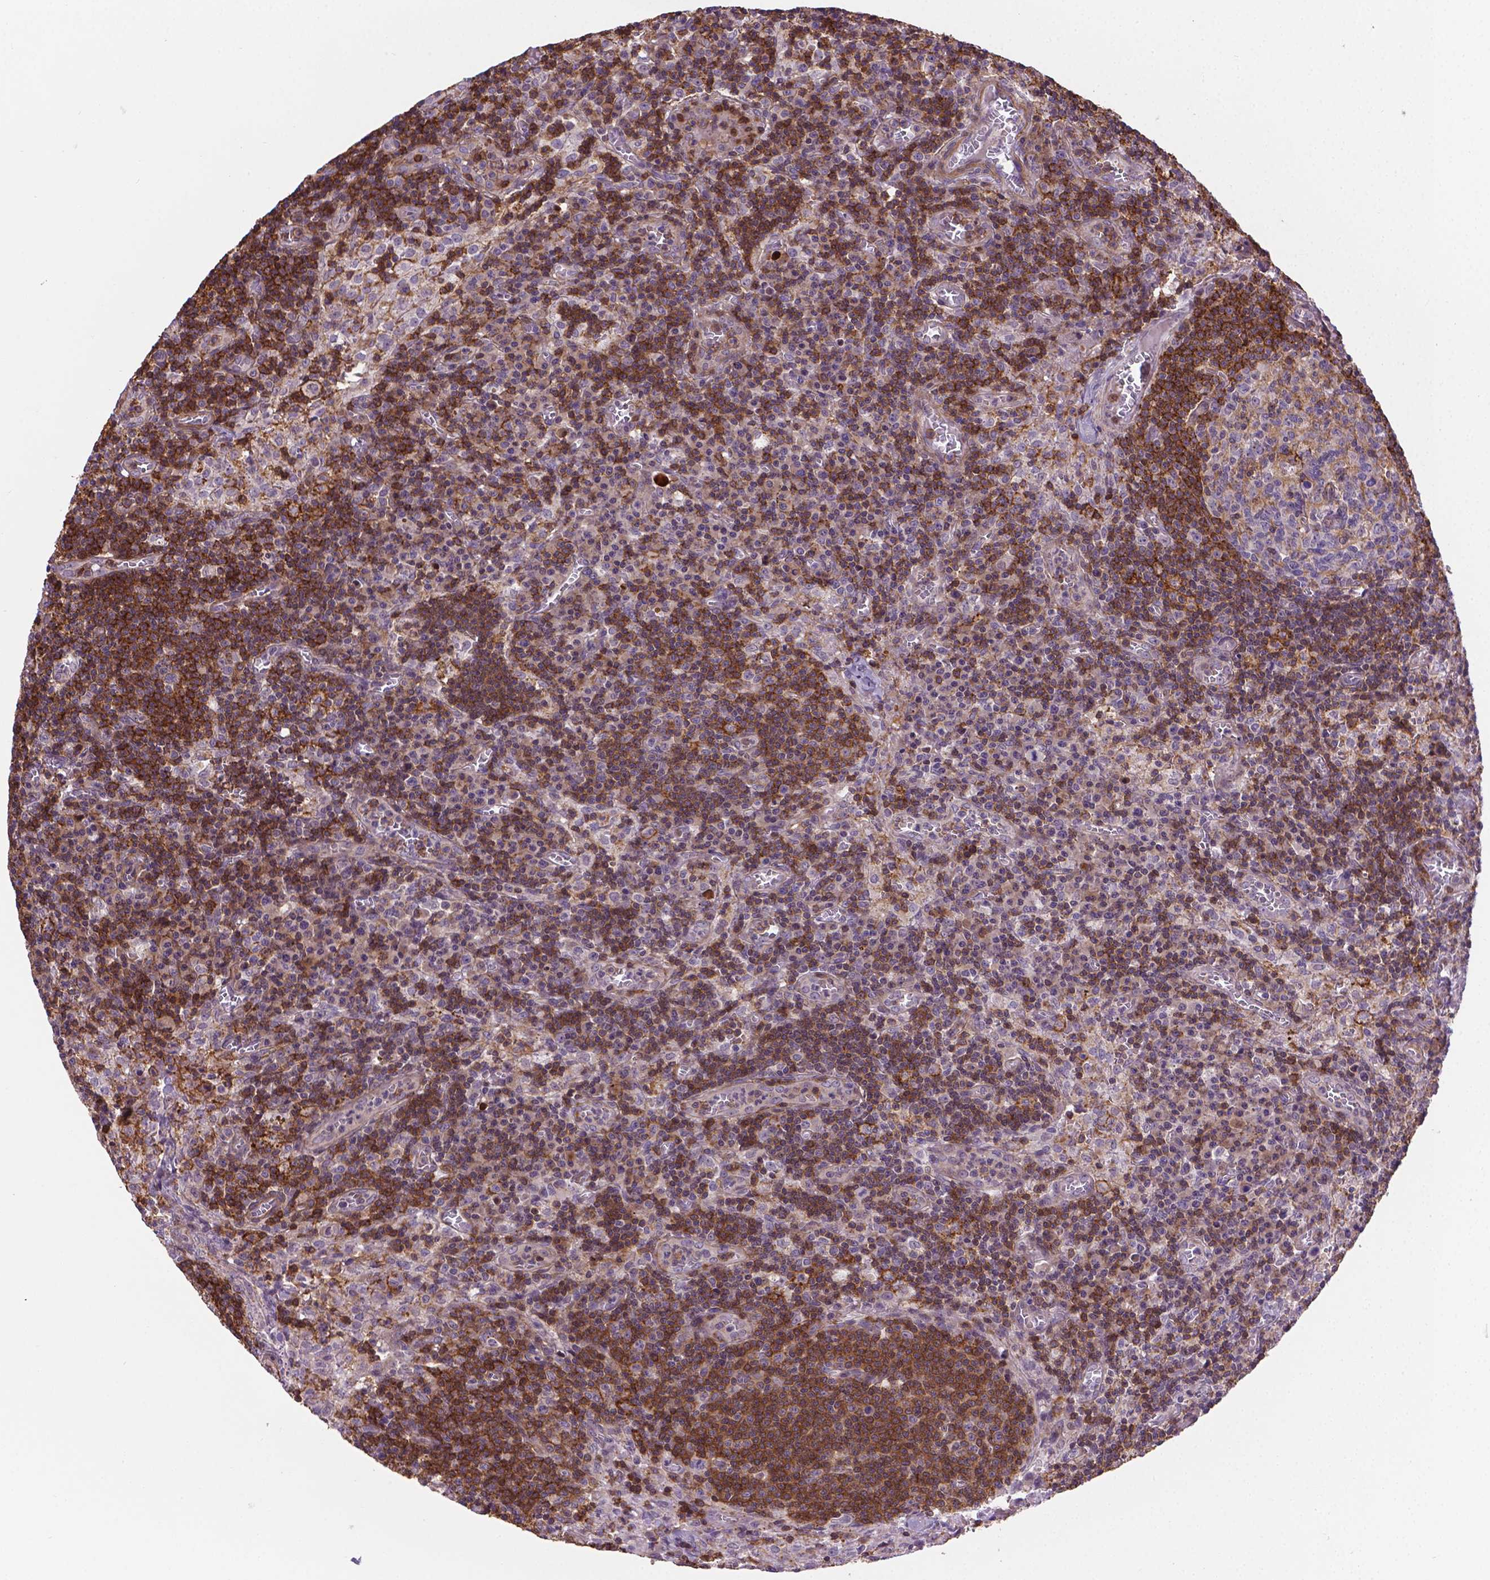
{"staining": {"intensity": "negative", "quantity": "none", "location": "none"}, "tissue": "lymph node", "cell_type": "Germinal center cells", "image_type": "normal", "snomed": [{"axis": "morphology", "description": "Normal tissue, NOS"}, {"axis": "topography", "description": "Lymph node"}], "caption": "Unremarkable lymph node was stained to show a protein in brown. There is no significant staining in germinal center cells.", "gene": "ACAD10", "patient": {"sex": "male", "age": 62}}